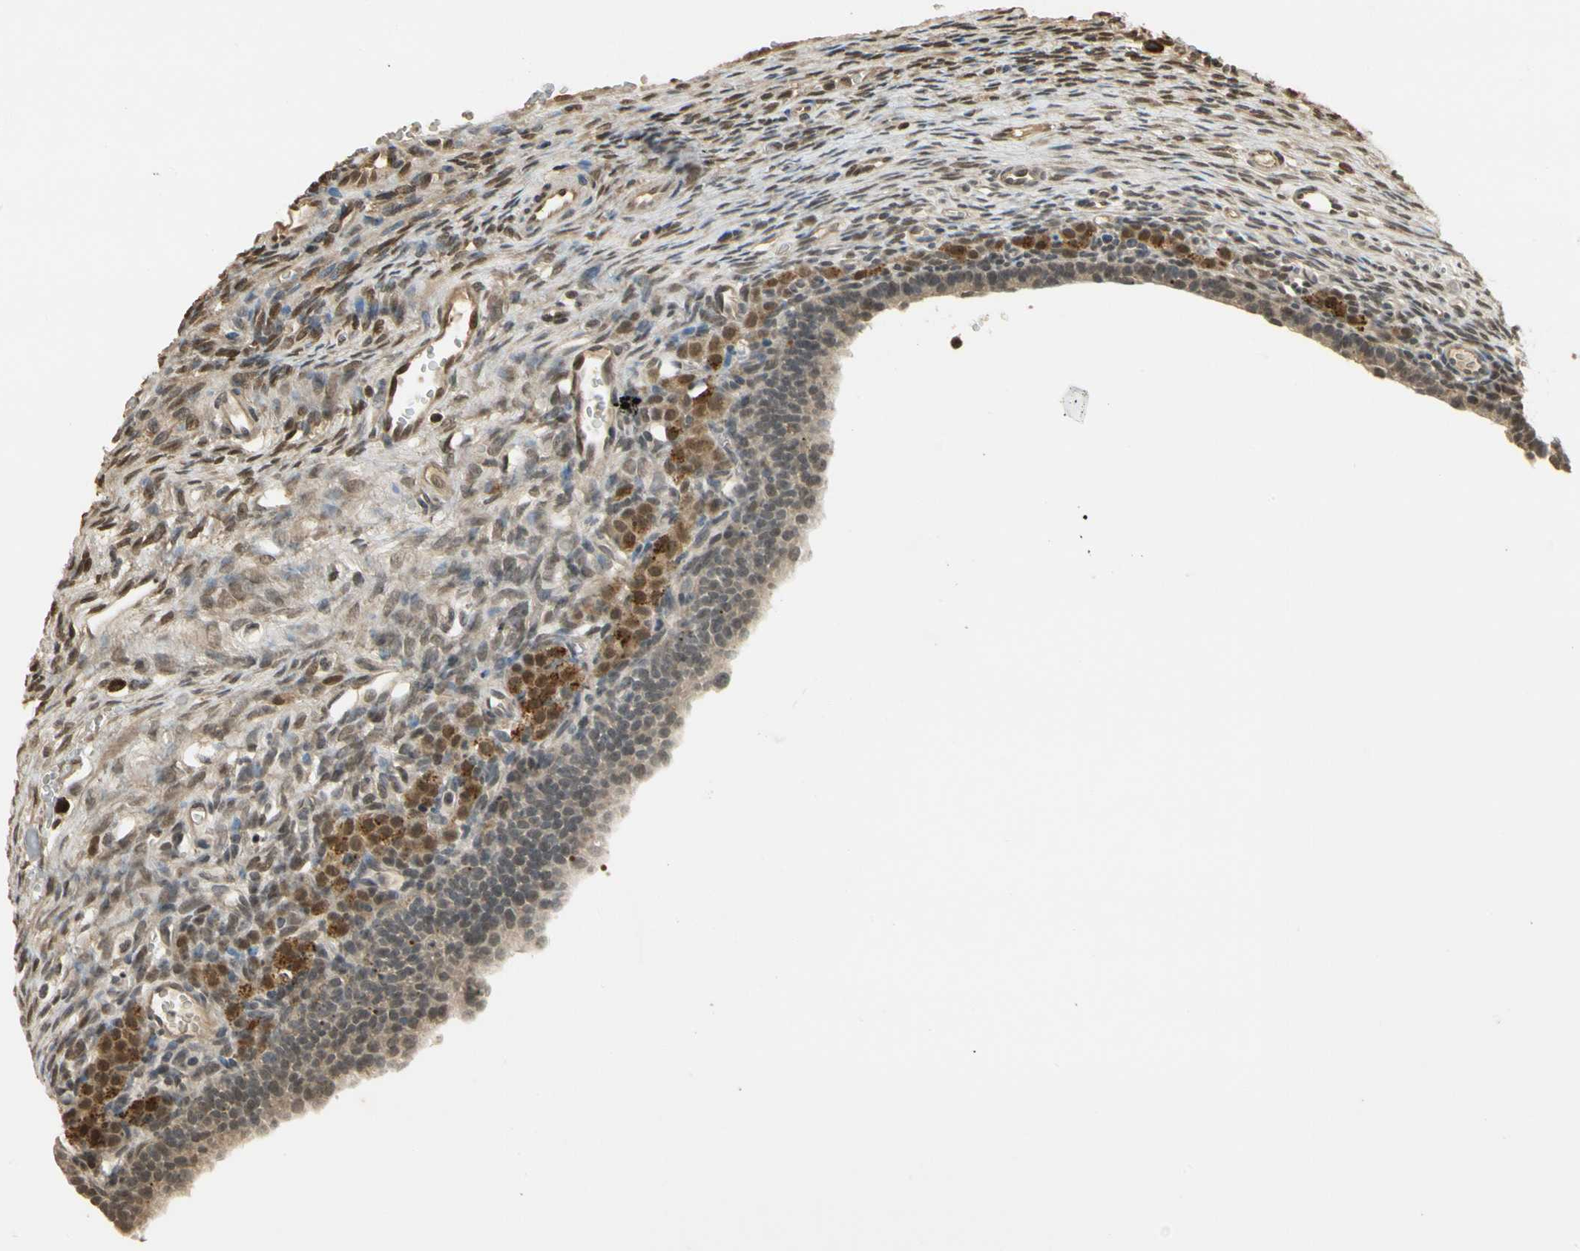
{"staining": {"intensity": "moderate", "quantity": ">75%", "location": "cytoplasmic/membranous,nuclear"}, "tissue": "ovary", "cell_type": "Ovarian stroma cells", "image_type": "normal", "snomed": [{"axis": "morphology", "description": "Normal tissue, NOS"}, {"axis": "topography", "description": "Ovary"}], "caption": "Normal ovary demonstrates moderate cytoplasmic/membranous,nuclear expression in approximately >75% of ovarian stroma cells, visualized by immunohistochemistry. (DAB (3,3'-diaminobenzidine) IHC, brown staining for protein, blue staining for nuclei).", "gene": "SOD1", "patient": {"sex": "female", "age": 33}}